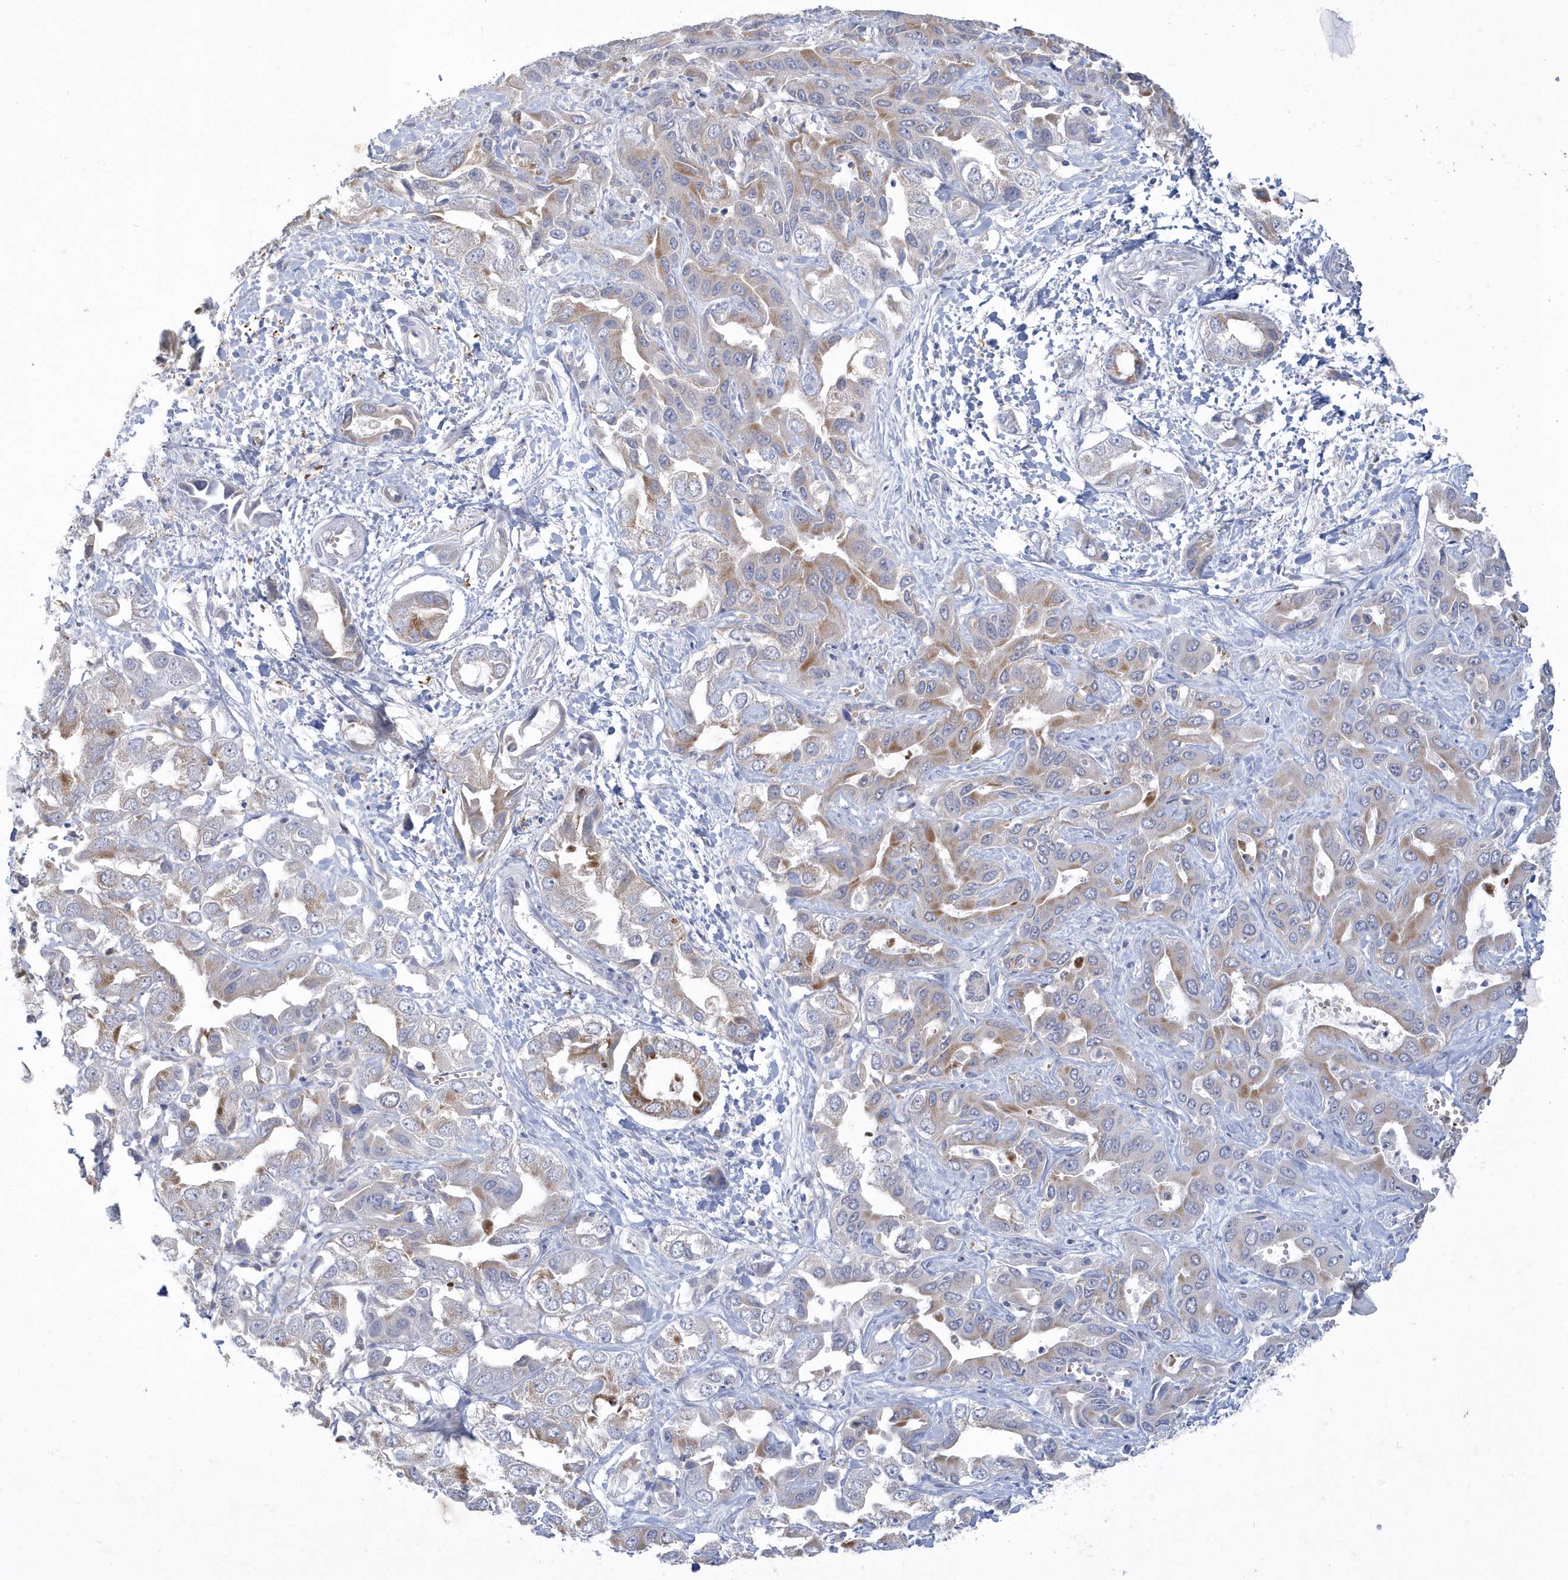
{"staining": {"intensity": "weak", "quantity": "25%-75%", "location": "cytoplasmic/membranous"}, "tissue": "liver cancer", "cell_type": "Tumor cells", "image_type": "cancer", "snomed": [{"axis": "morphology", "description": "Cholangiocarcinoma"}, {"axis": "topography", "description": "Liver"}], "caption": "Liver cholangiocarcinoma stained with IHC displays weak cytoplasmic/membranous expression in approximately 25%-75% of tumor cells. Nuclei are stained in blue.", "gene": "TSPEAR", "patient": {"sex": "female", "age": 52}}